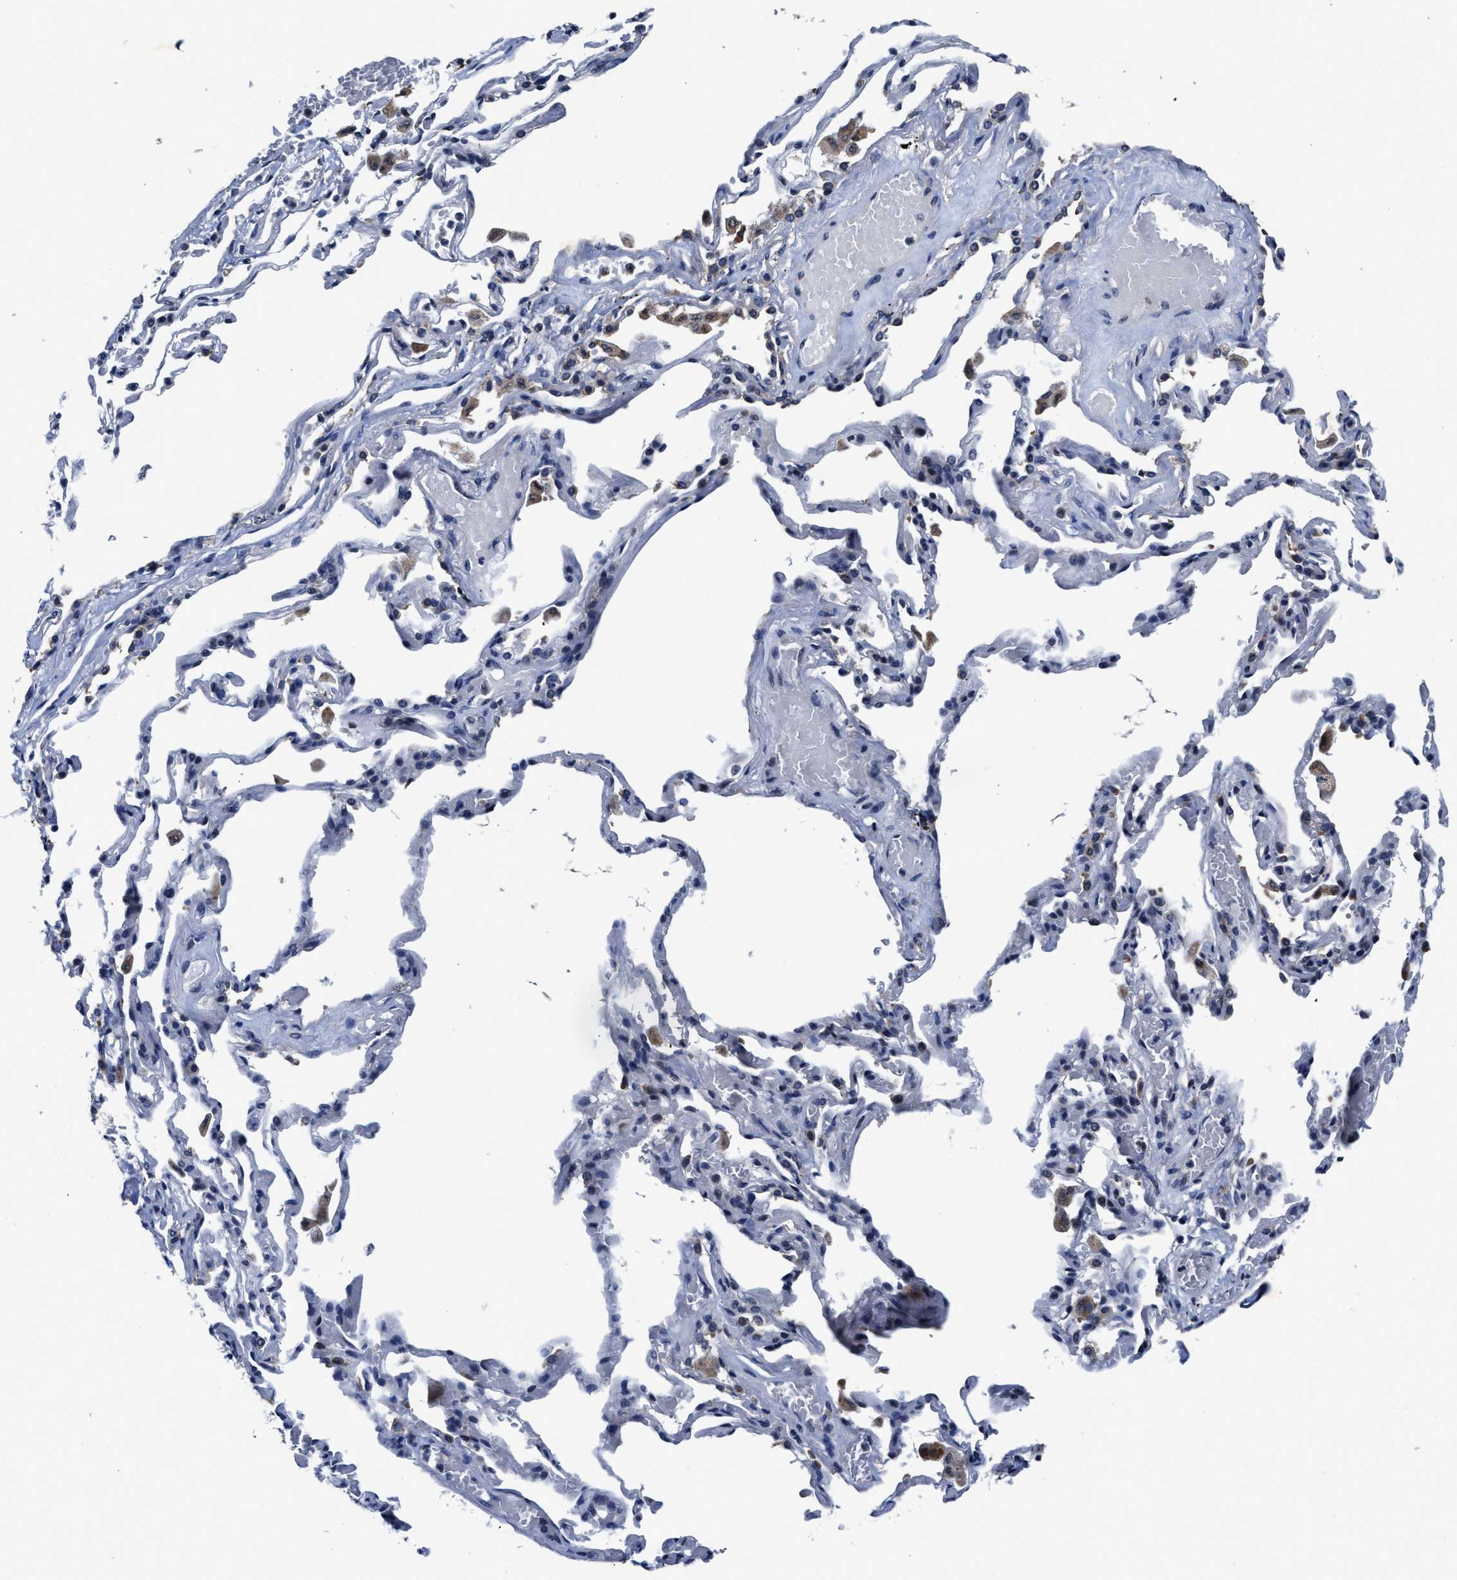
{"staining": {"intensity": "negative", "quantity": "none", "location": "none"}, "tissue": "adipose tissue", "cell_type": "Adipocytes", "image_type": "normal", "snomed": [{"axis": "morphology", "description": "Normal tissue, NOS"}, {"axis": "topography", "description": "Cartilage tissue"}, {"axis": "topography", "description": "Lung"}], "caption": "The image reveals no staining of adipocytes in benign adipose tissue.", "gene": "TMEM53", "patient": {"sex": "female", "age": 77}}